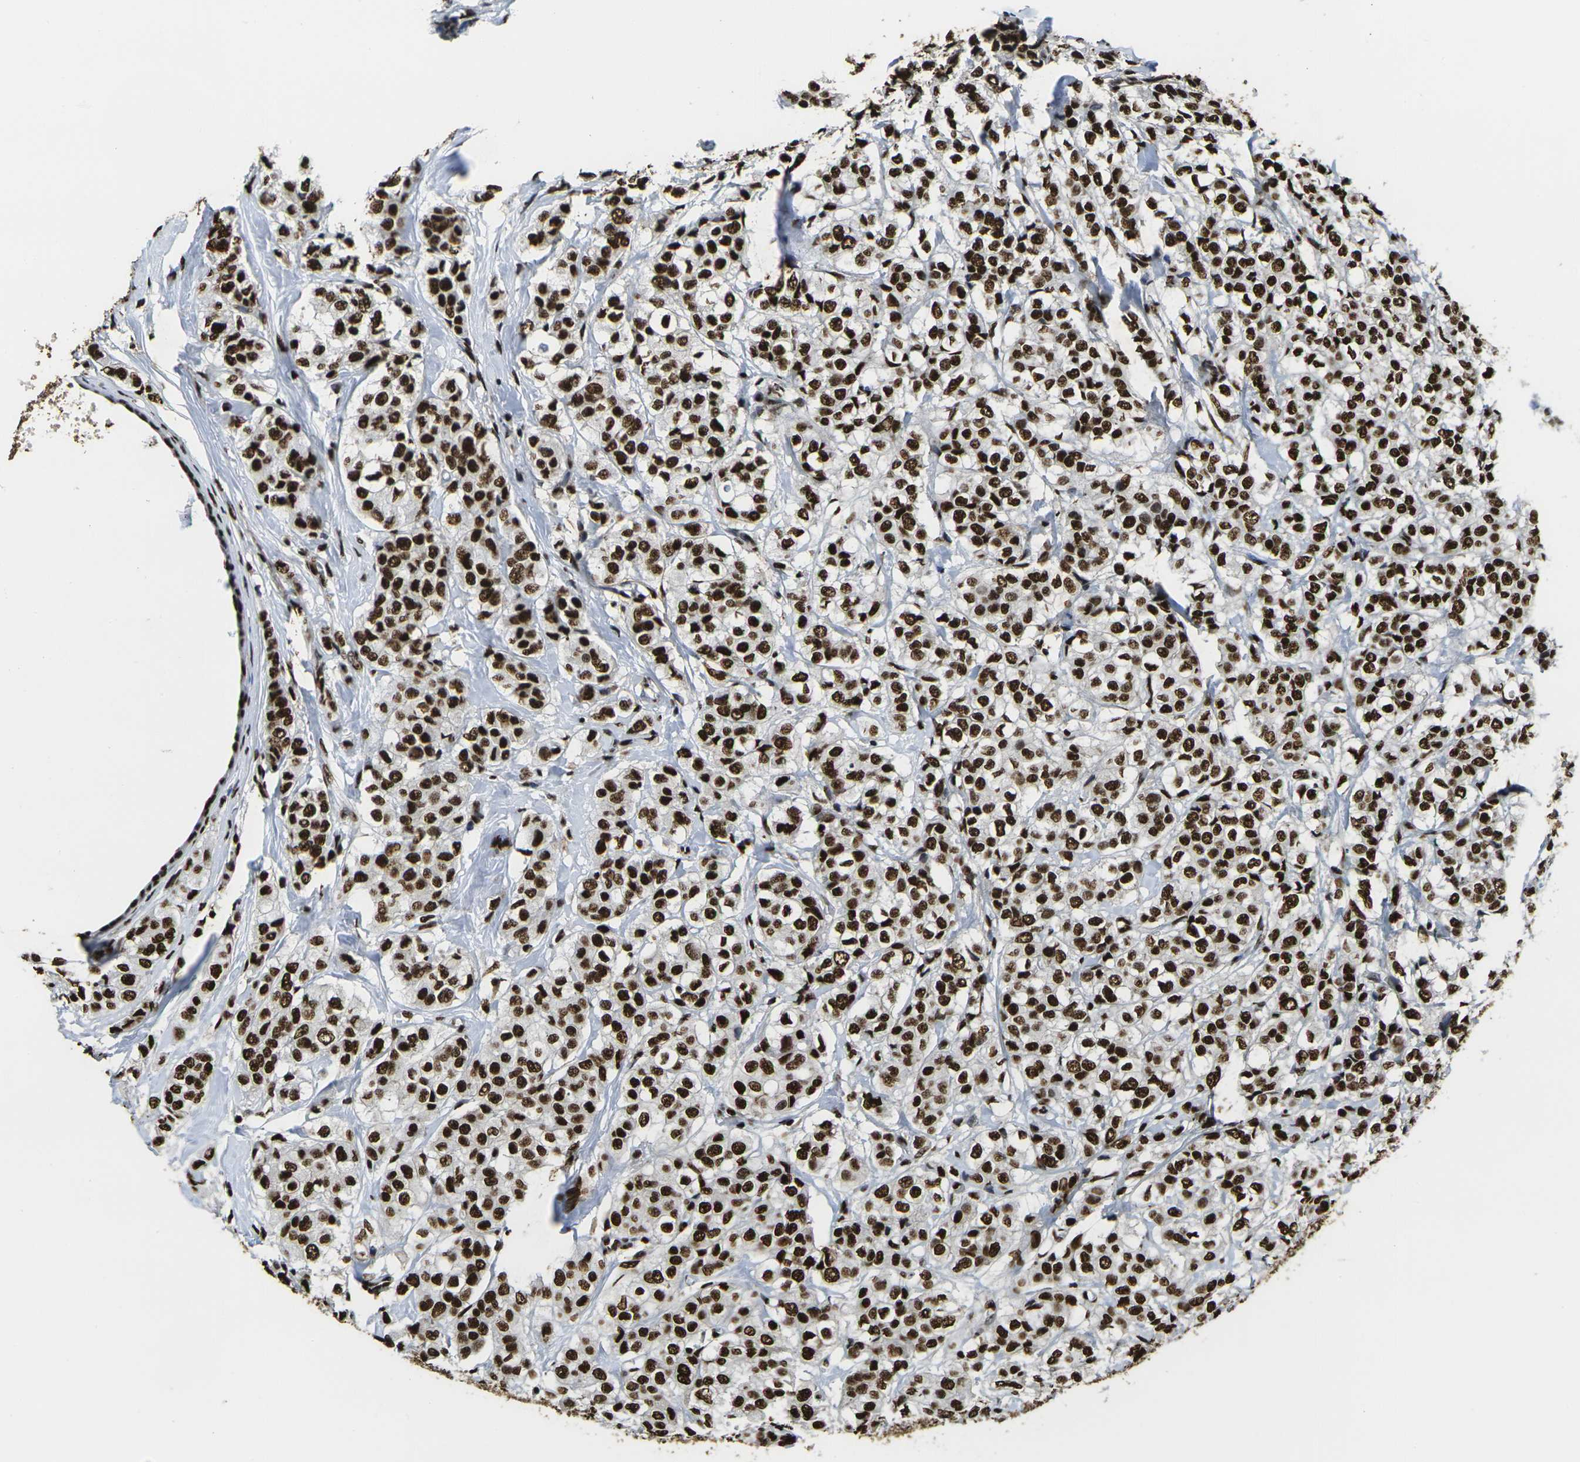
{"staining": {"intensity": "strong", "quantity": ">75%", "location": "nuclear"}, "tissue": "breast cancer", "cell_type": "Tumor cells", "image_type": "cancer", "snomed": [{"axis": "morphology", "description": "Lobular carcinoma"}, {"axis": "topography", "description": "Breast"}], "caption": "The photomicrograph displays staining of breast cancer, revealing strong nuclear protein staining (brown color) within tumor cells. The staining was performed using DAB, with brown indicating positive protein expression. Nuclei are stained blue with hematoxylin.", "gene": "SMARCC1", "patient": {"sex": "female", "age": 60}}